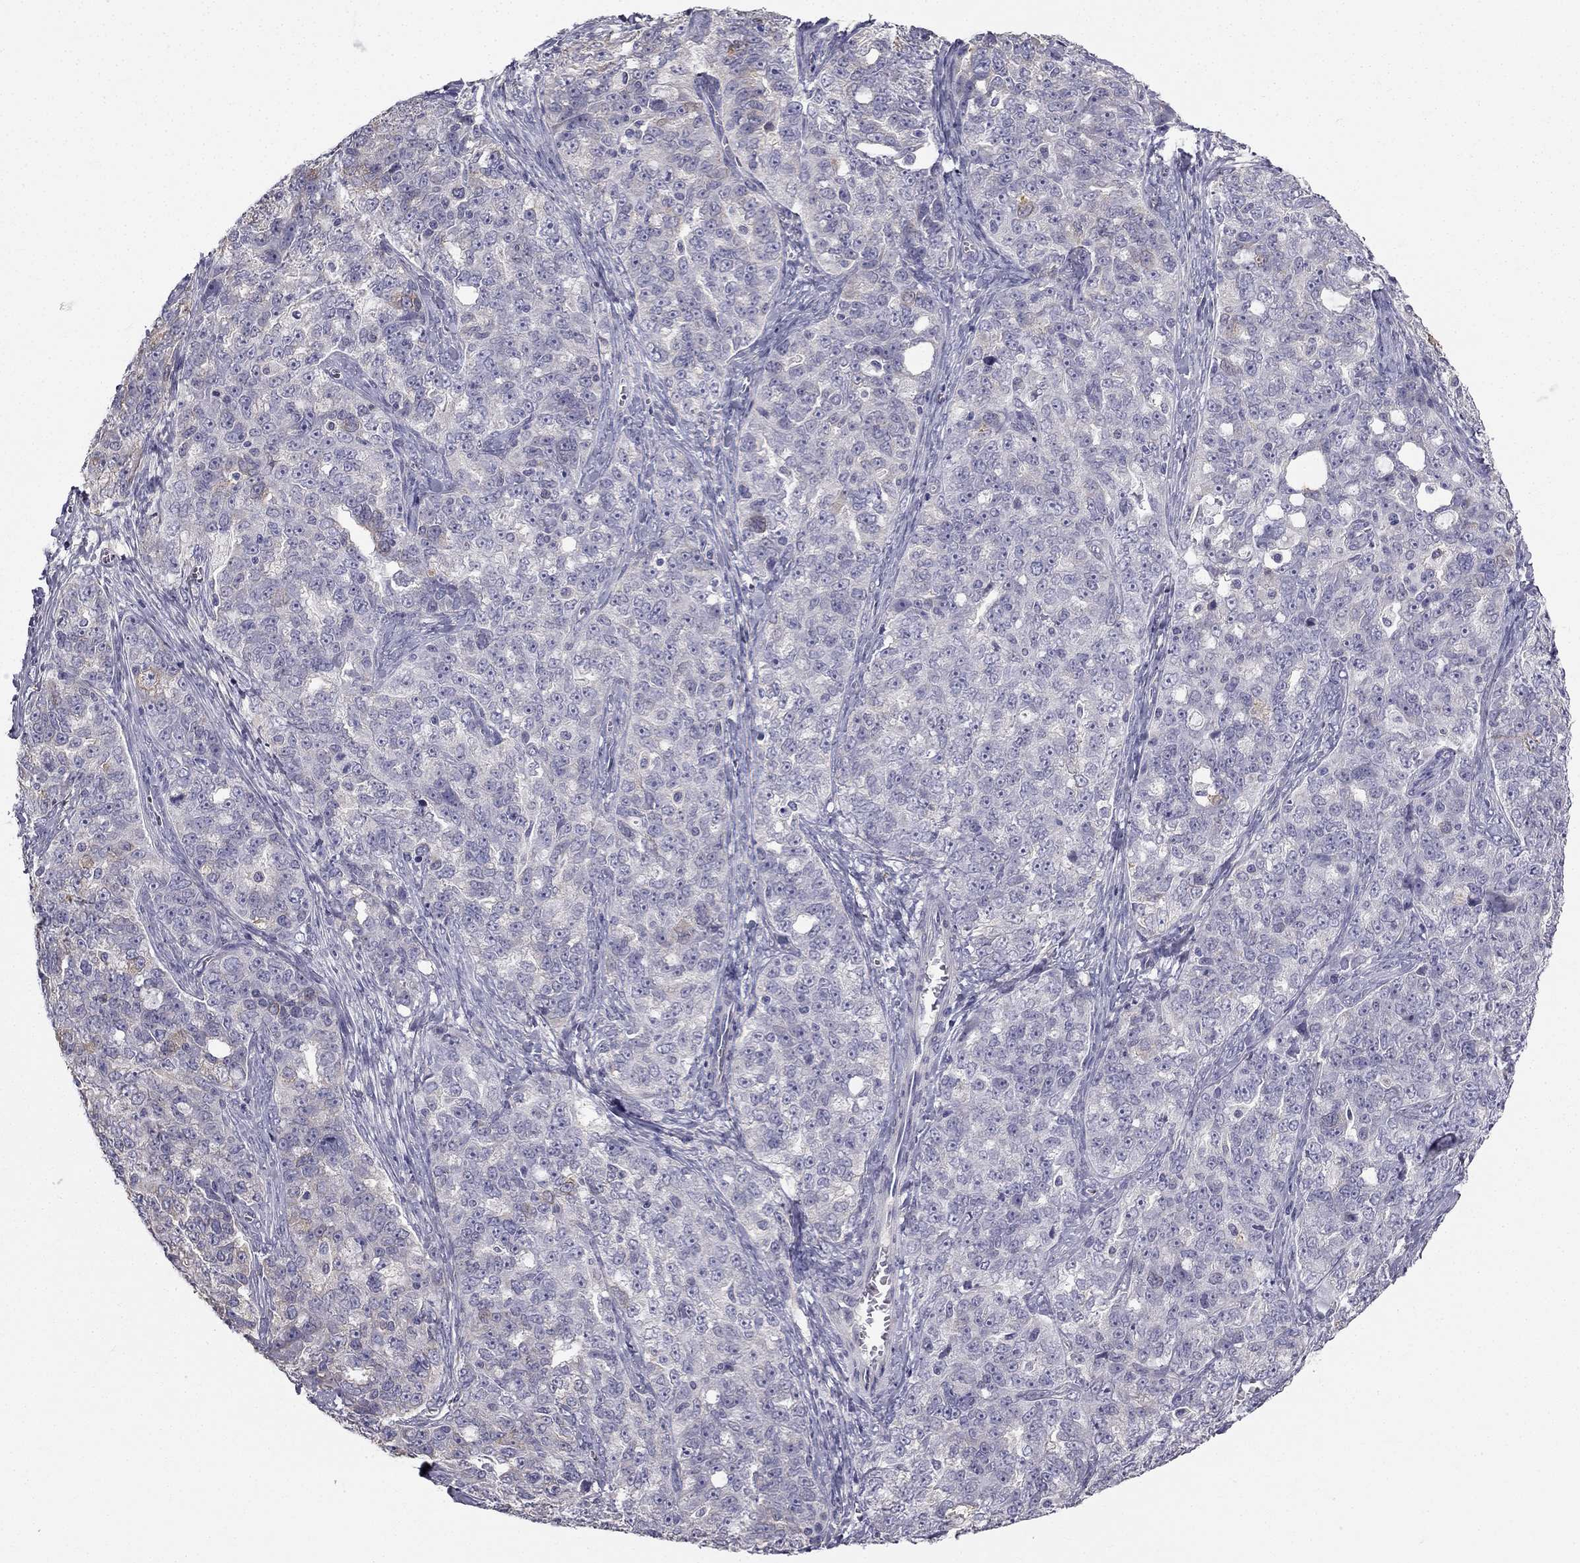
{"staining": {"intensity": "negative", "quantity": "none", "location": "none"}, "tissue": "ovarian cancer", "cell_type": "Tumor cells", "image_type": "cancer", "snomed": [{"axis": "morphology", "description": "Cystadenocarcinoma, serous, NOS"}, {"axis": "topography", "description": "Ovary"}], "caption": "This is a image of immunohistochemistry staining of ovarian serous cystadenocarcinoma, which shows no staining in tumor cells.", "gene": "CCDC40", "patient": {"sex": "female", "age": 51}}